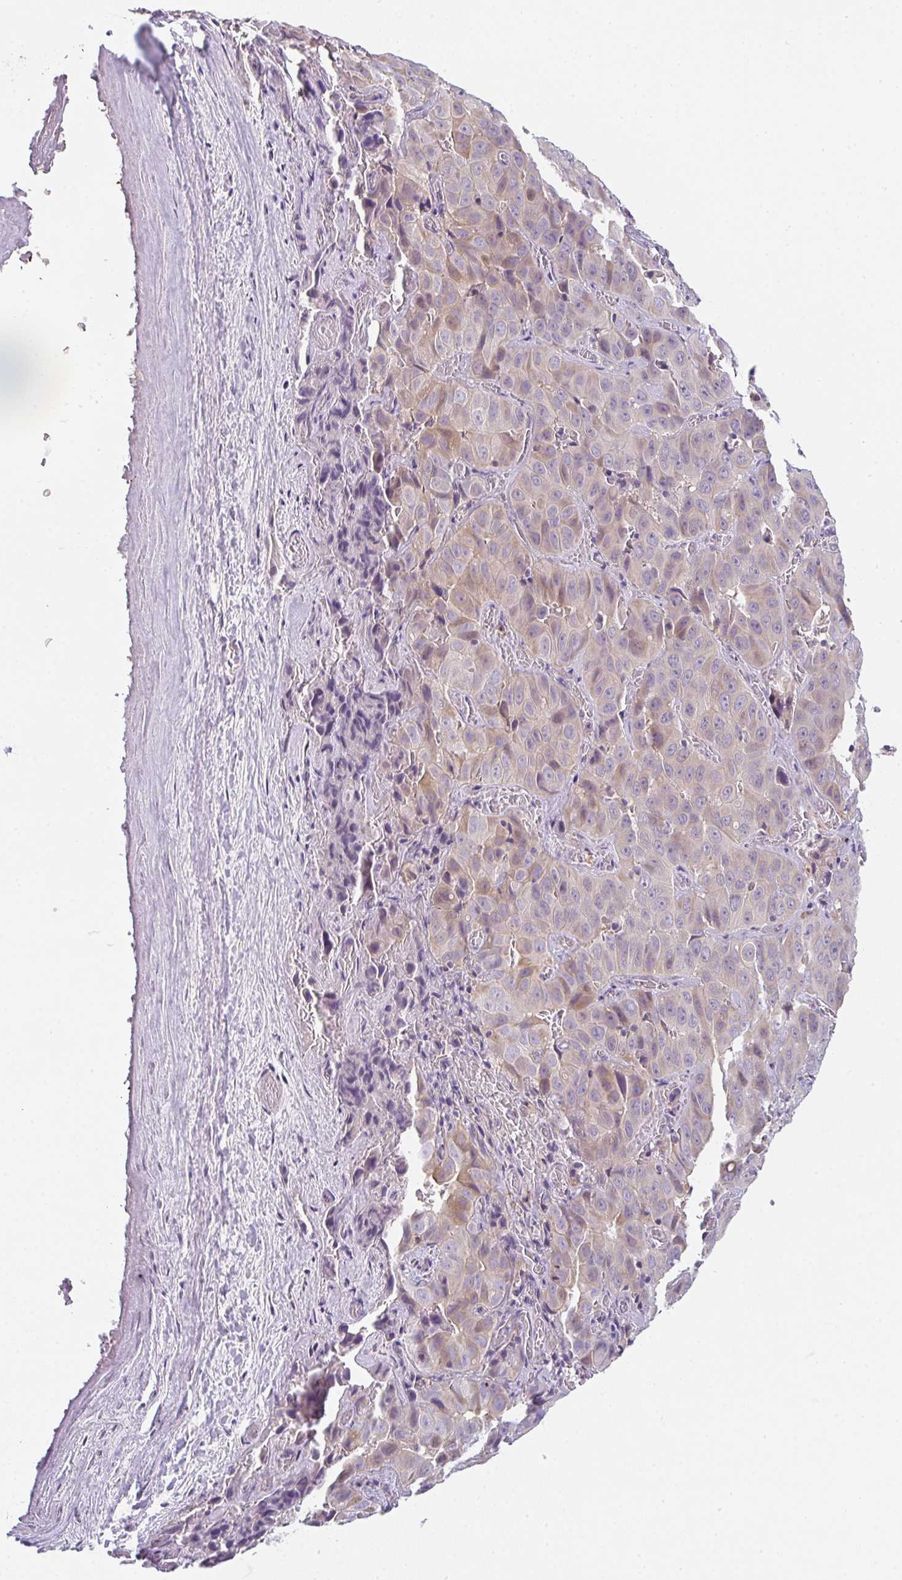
{"staining": {"intensity": "weak", "quantity": "<25%", "location": "cytoplasmic/membranous"}, "tissue": "liver cancer", "cell_type": "Tumor cells", "image_type": "cancer", "snomed": [{"axis": "morphology", "description": "Cholangiocarcinoma"}, {"axis": "topography", "description": "Liver"}], "caption": "Immunohistochemical staining of cholangiocarcinoma (liver) shows no significant positivity in tumor cells.", "gene": "TNFRSF10A", "patient": {"sex": "female", "age": 52}}